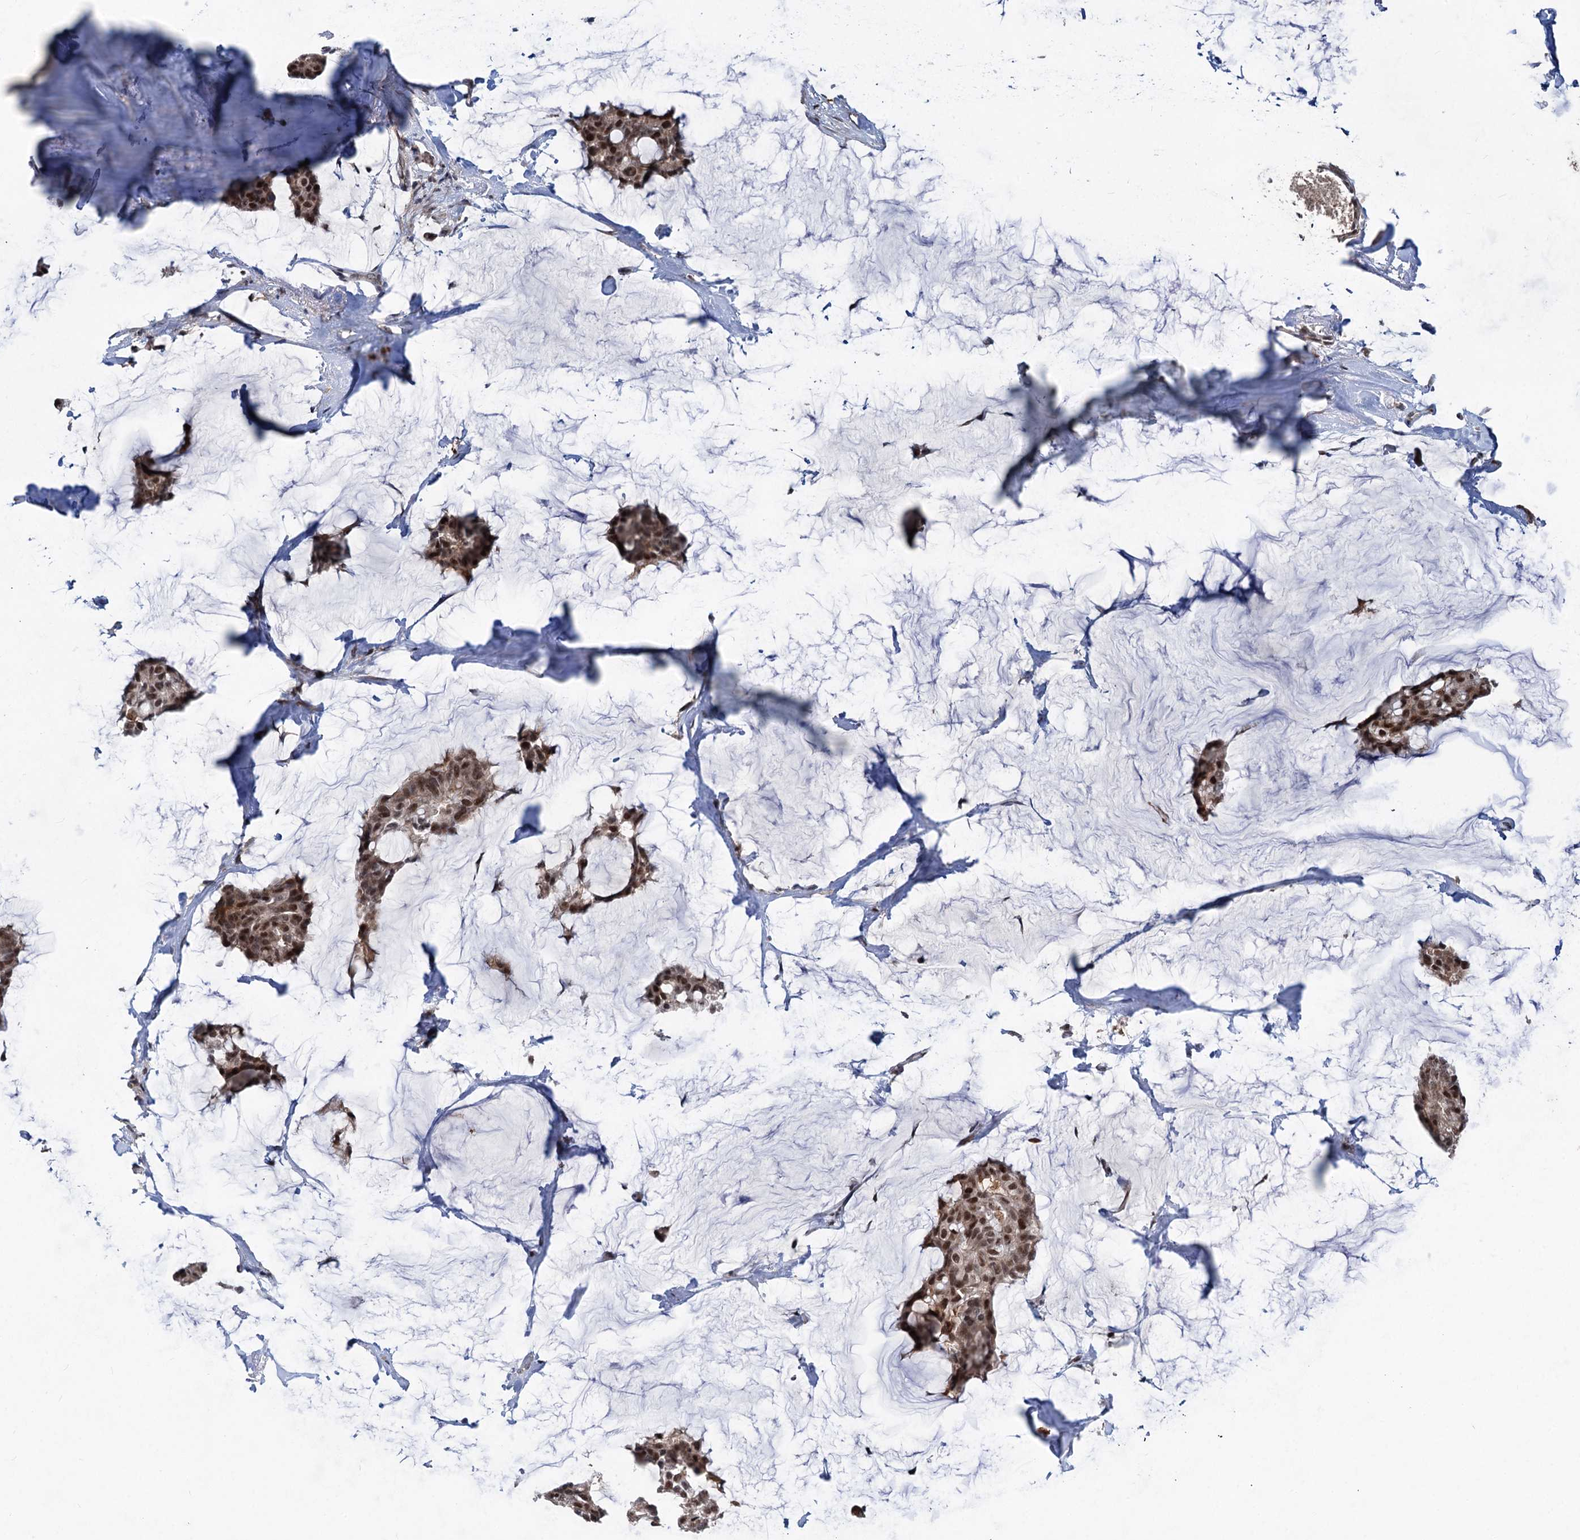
{"staining": {"intensity": "moderate", "quantity": ">75%", "location": "cytoplasmic/membranous,nuclear"}, "tissue": "breast cancer", "cell_type": "Tumor cells", "image_type": "cancer", "snomed": [{"axis": "morphology", "description": "Duct carcinoma"}, {"axis": "topography", "description": "Breast"}], "caption": "Approximately >75% of tumor cells in human breast cancer (intraductal carcinoma) reveal moderate cytoplasmic/membranous and nuclear protein positivity as visualized by brown immunohistochemical staining.", "gene": "PHF8", "patient": {"sex": "female", "age": 93}}